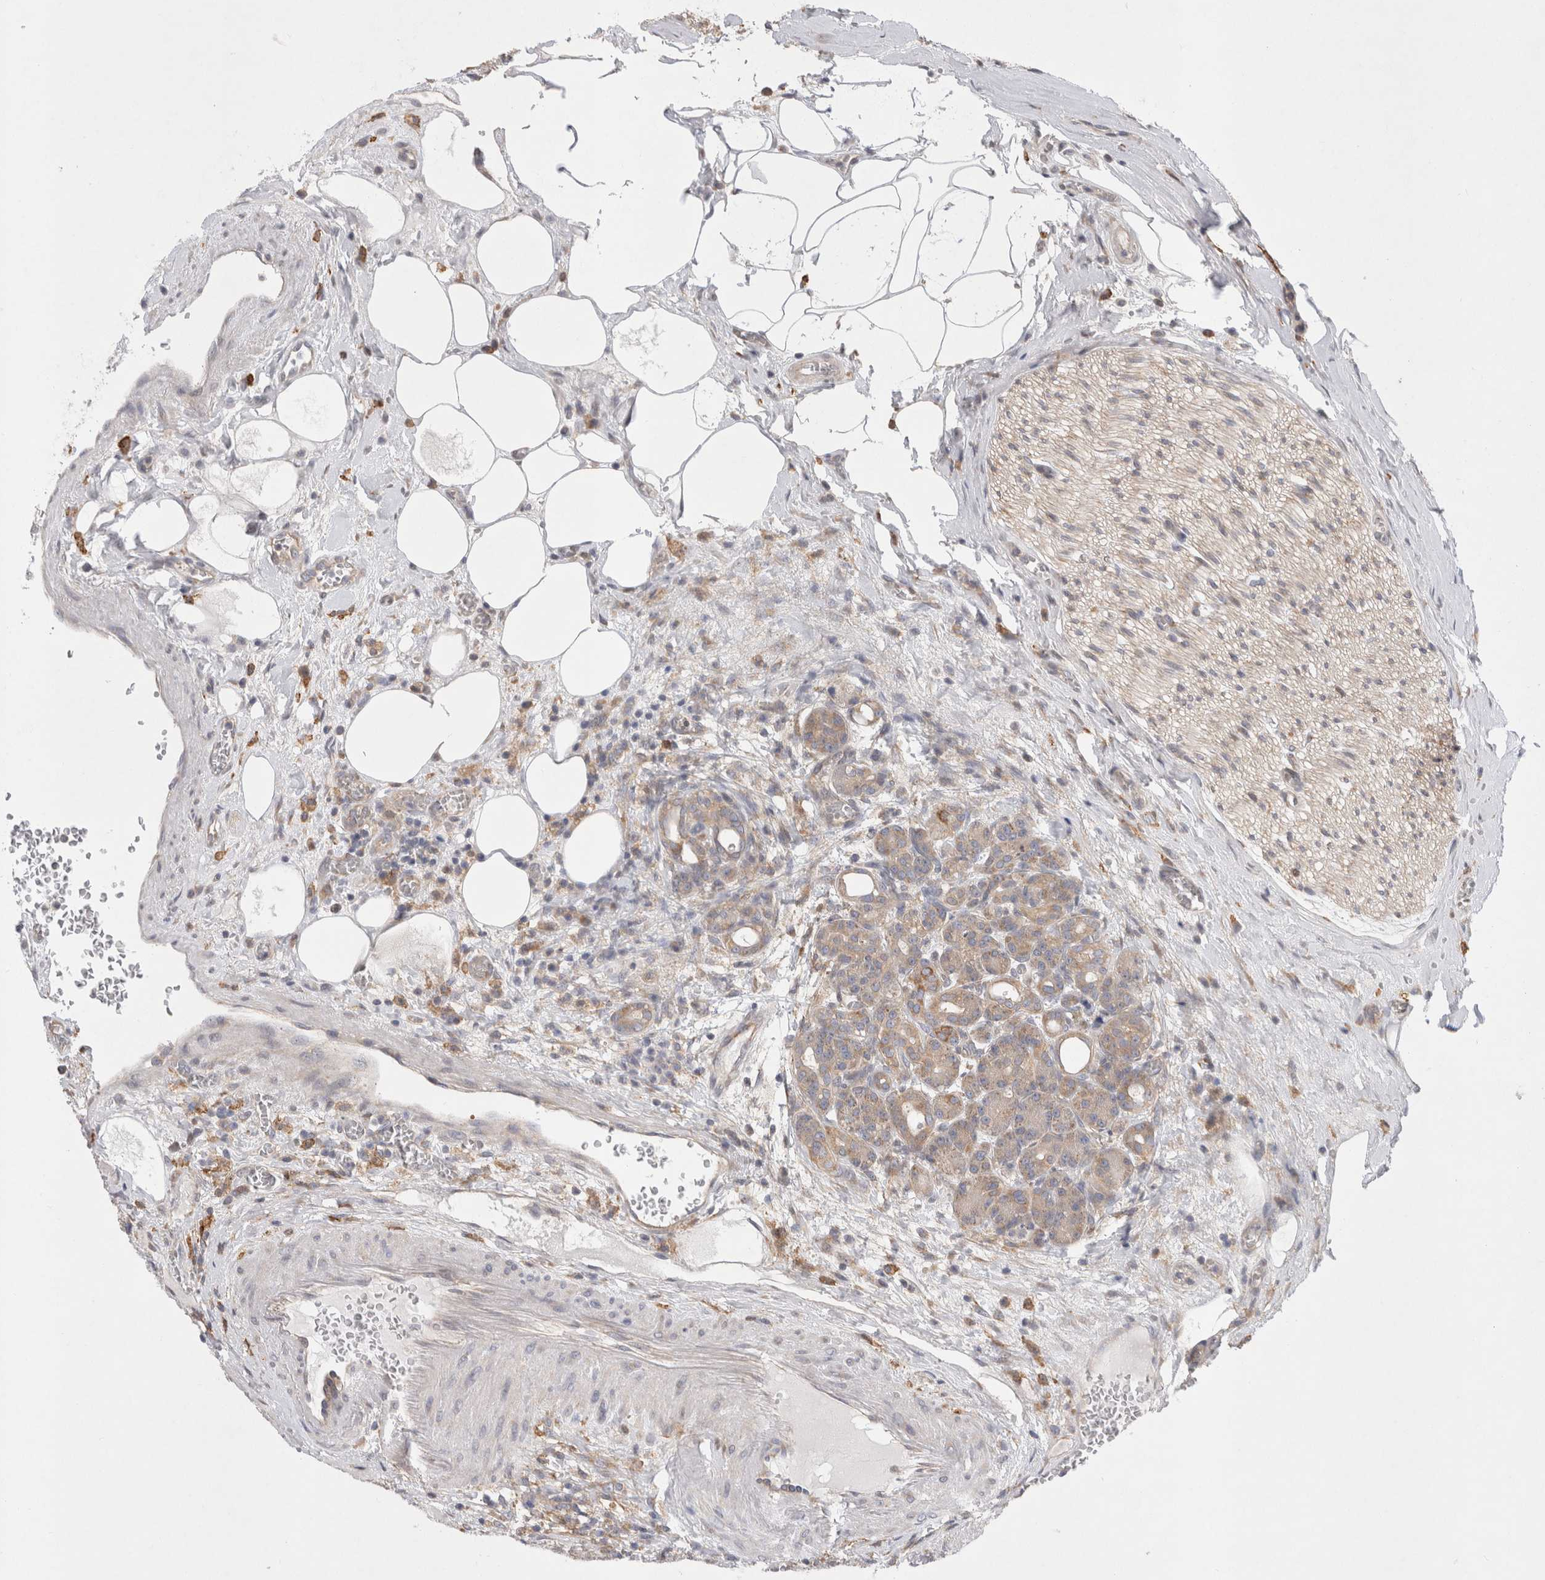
{"staining": {"intensity": "weak", "quantity": ">75%", "location": "cytoplasmic/membranous"}, "tissue": "pancreas", "cell_type": "Exocrine glandular cells", "image_type": "normal", "snomed": [{"axis": "morphology", "description": "Normal tissue, NOS"}, {"axis": "topography", "description": "Pancreas"}], "caption": "Pancreas stained with IHC shows weak cytoplasmic/membranous expression in about >75% of exocrine glandular cells. (Stains: DAB in brown, nuclei in blue, Microscopy: brightfield microscopy at high magnification).", "gene": "CDCA7L", "patient": {"sex": "male", "age": 63}}